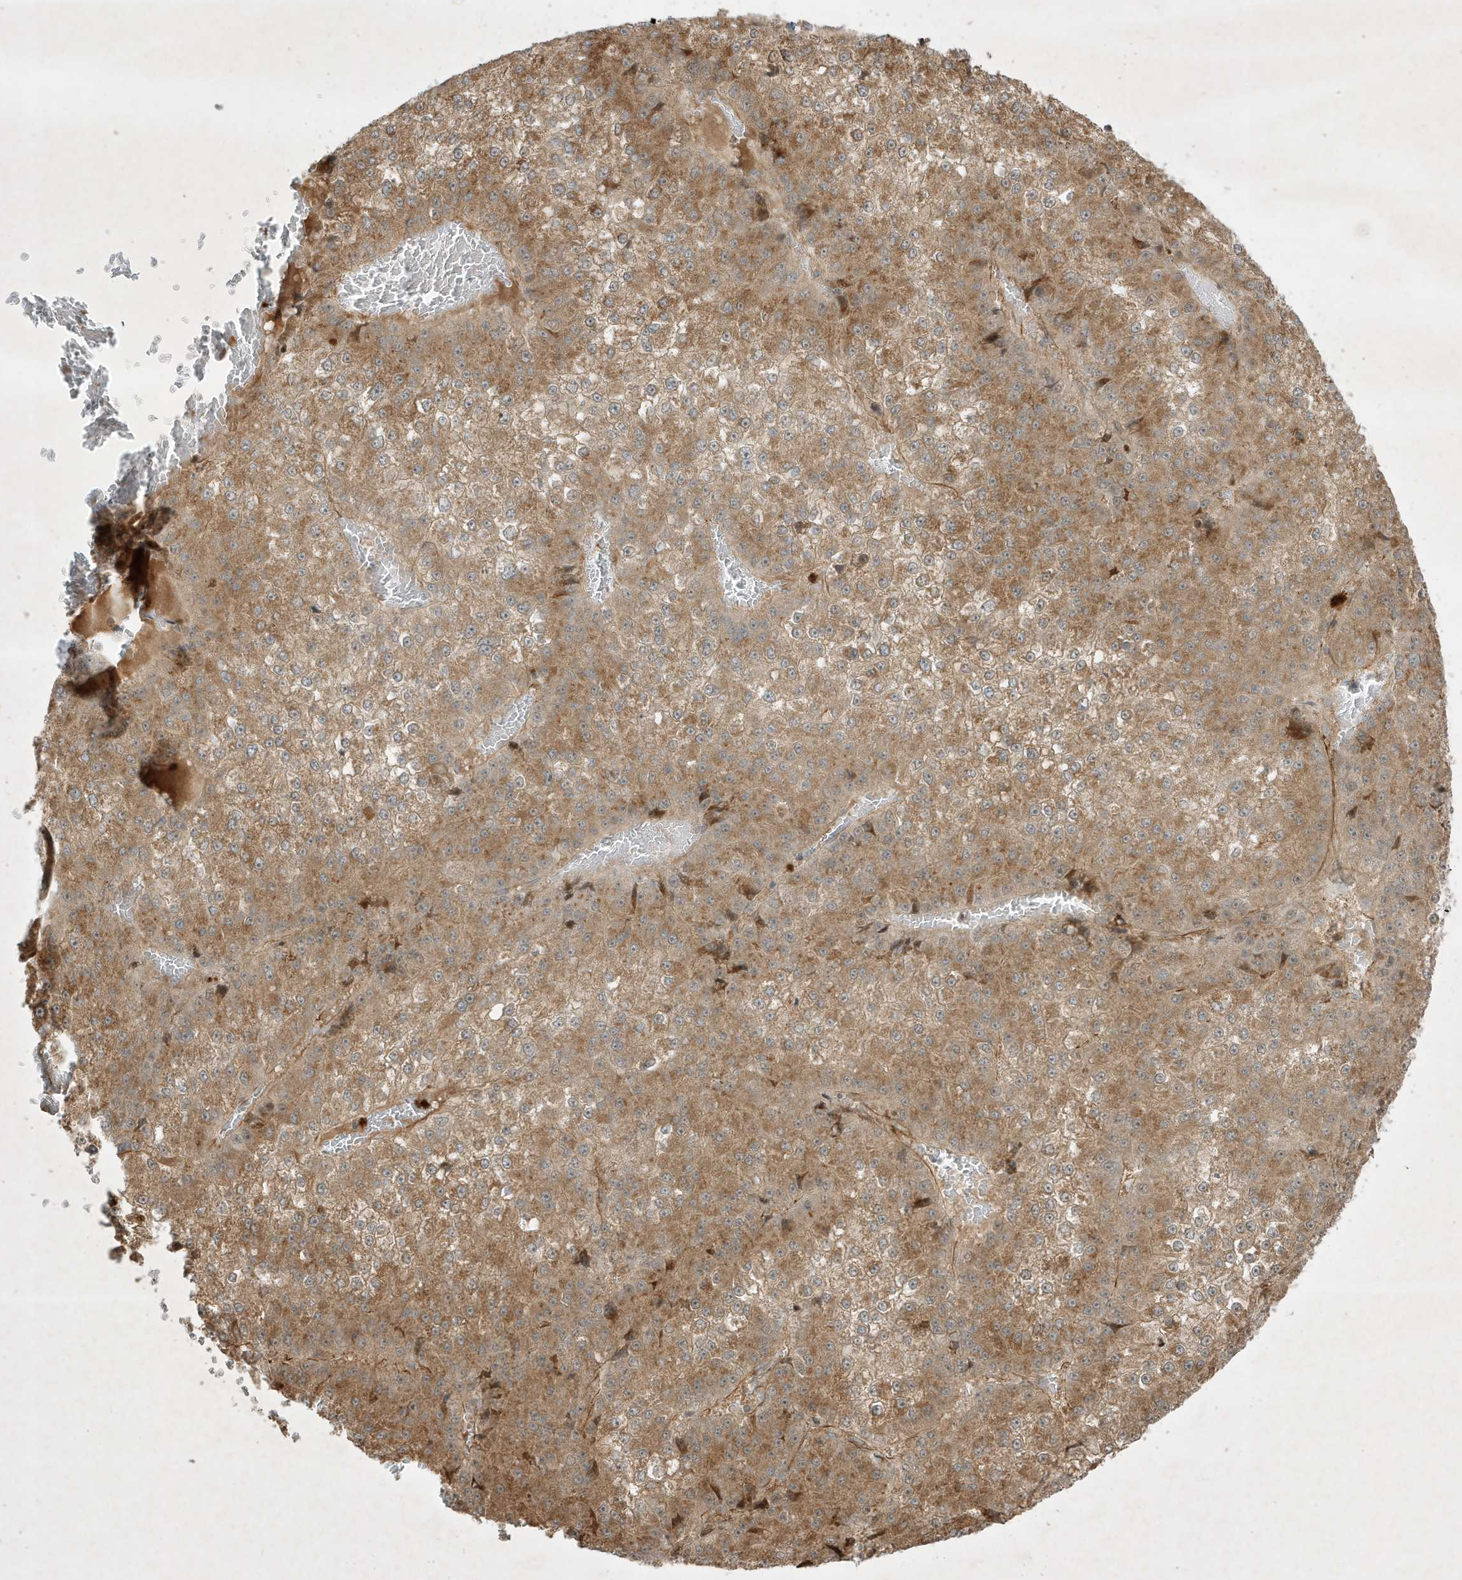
{"staining": {"intensity": "moderate", "quantity": ">75%", "location": "cytoplasmic/membranous"}, "tissue": "liver cancer", "cell_type": "Tumor cells", "image_type": "cancer", "snomed": [{"axis": "morphology", "description": "Carcinoma, Hepatocellular, NOS"}, {"axis": "topography", "description": "Liver"}], "caption": "Liver hepatocellular carcinoma stained for a protein (brown) displays moderate cytoplasmic/membranous positive expression in about >75% of tumor cells.", "gene": "IFT57", "patient": {"sex": "female", "age": 73}}